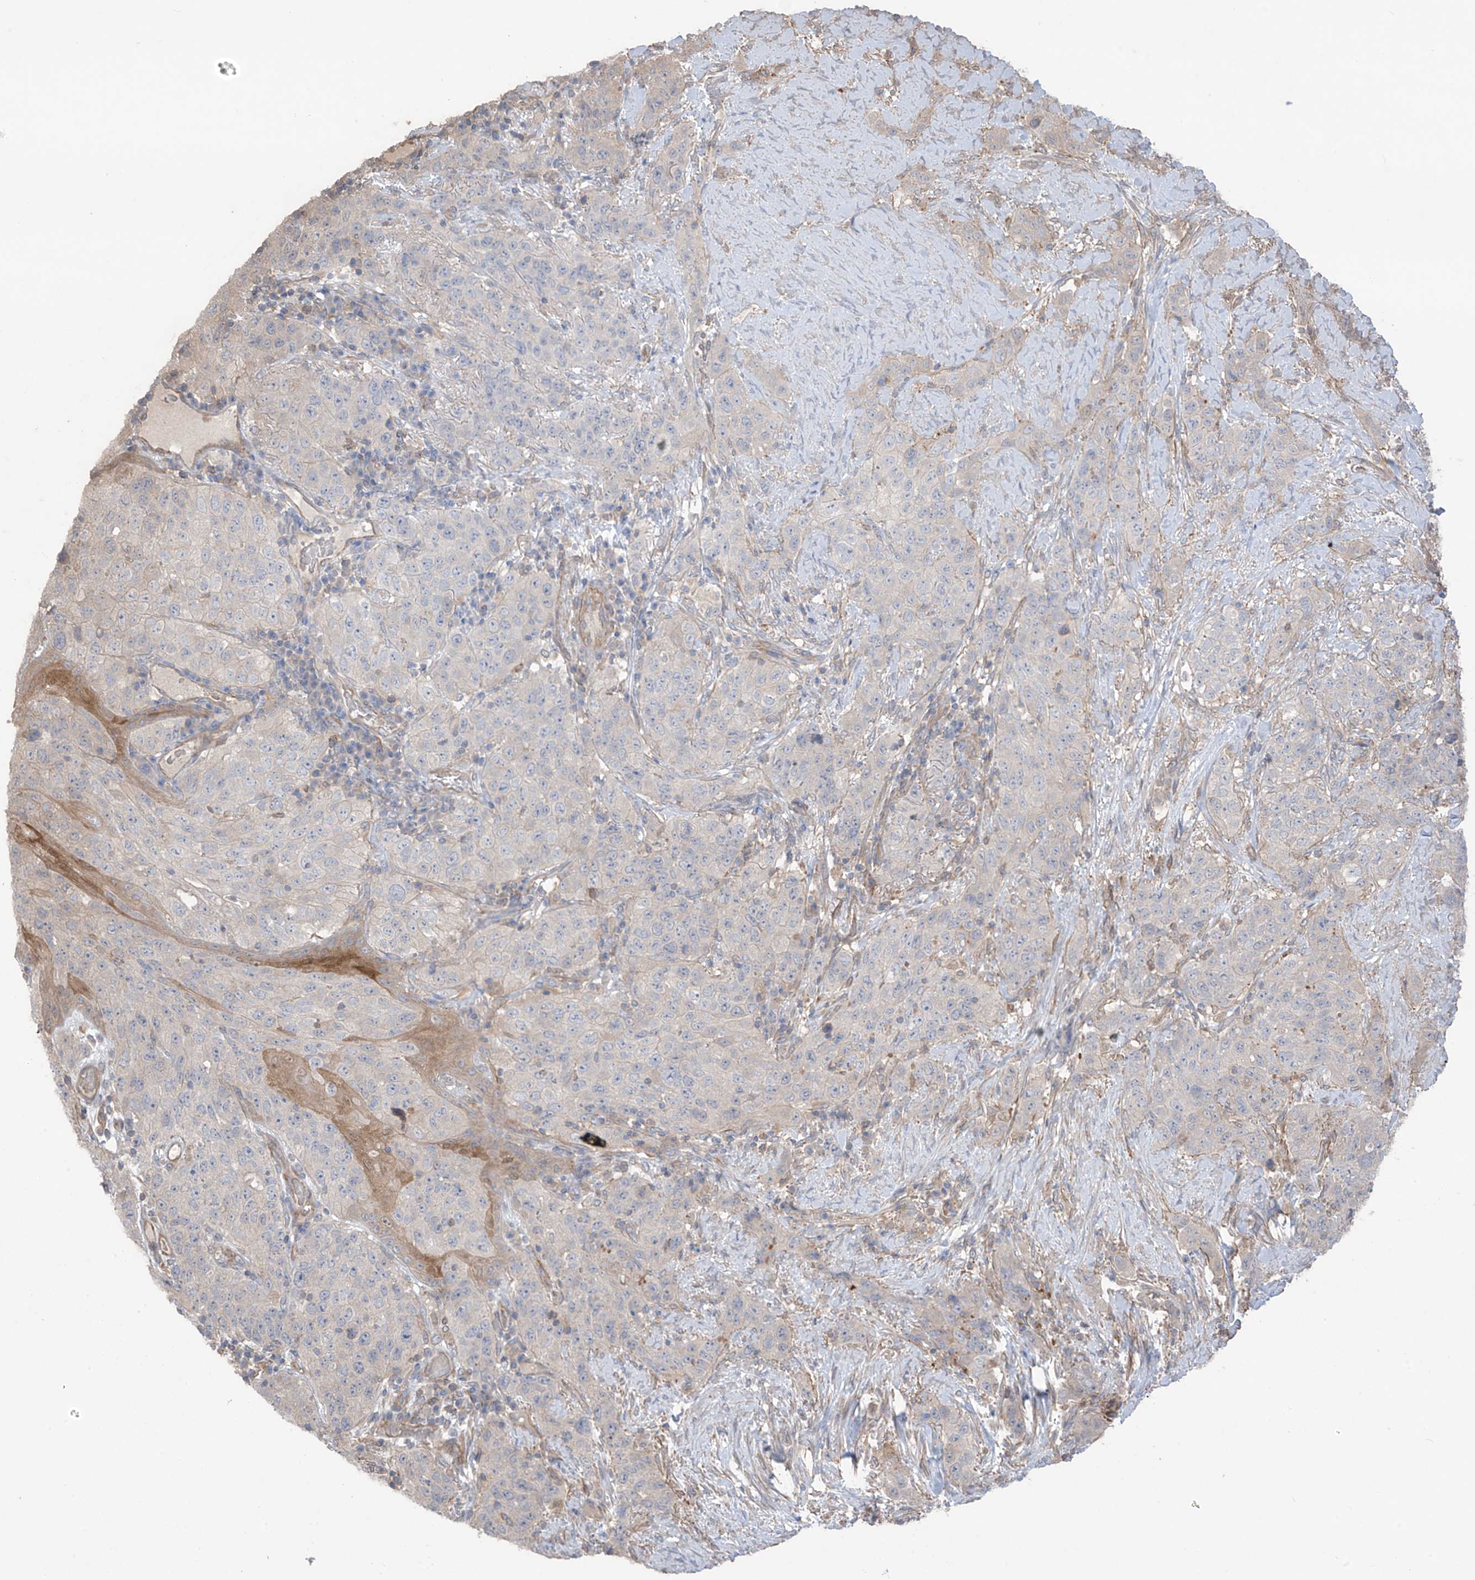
{"staining": {"intensity": "negative", "quantity": "none", "location": "none"}, "tissue": "stomach cancer", "cell_type": "Tumor cells", "image_type": "cancer", "snomed": [{"axis": "morphology", "description": "Adenocarcinoma, NOS"}, {"axis": "topography", "description": "Stomach"}], "caption": "The photomicrograph demonstrates no staining of tumor cells in stomach cancer (adenocarcinoma).", "gene": "TRMU", "patient": {"sex": "male", "age": 48}}